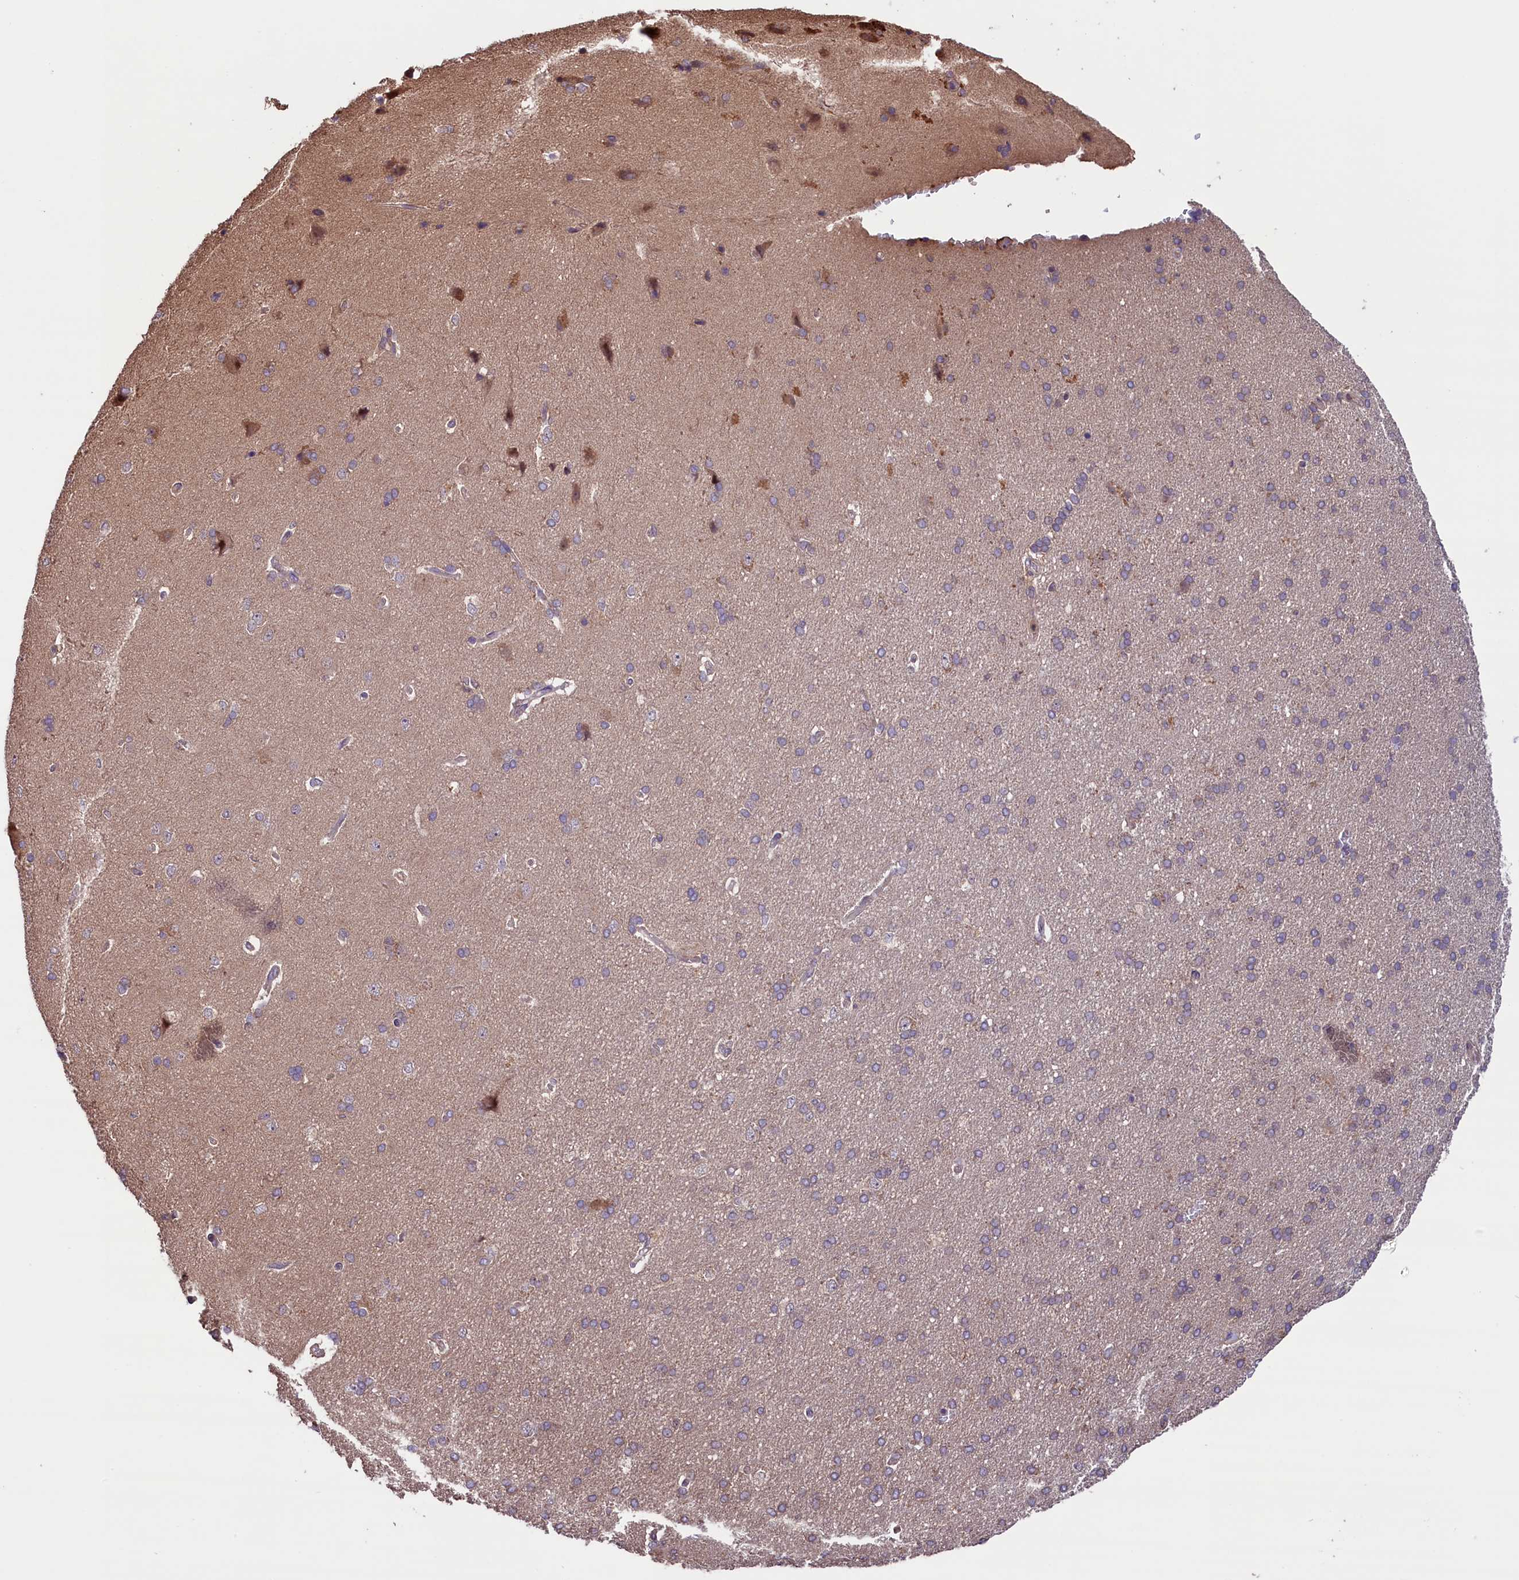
{"staining": {"intensity": "negative", "quantity": "none", "location": "none"}, "tissue": "cerebral cortex", "cell_type": "Endothelial cells", "image_type": "normal", "snomed": [{"axis": "morphology", "description": "Normal tissue, NOS"}, {"axis": "topography", "description": "Cerebral cortex"}], "caption": "This is an immunohistochemistry (IHC) image of unremarkable human cerebral cortex. There is no positivity in endothelial cells.", "gene": "RIC8A", "patient": {"sex": "male", "age": 62}}